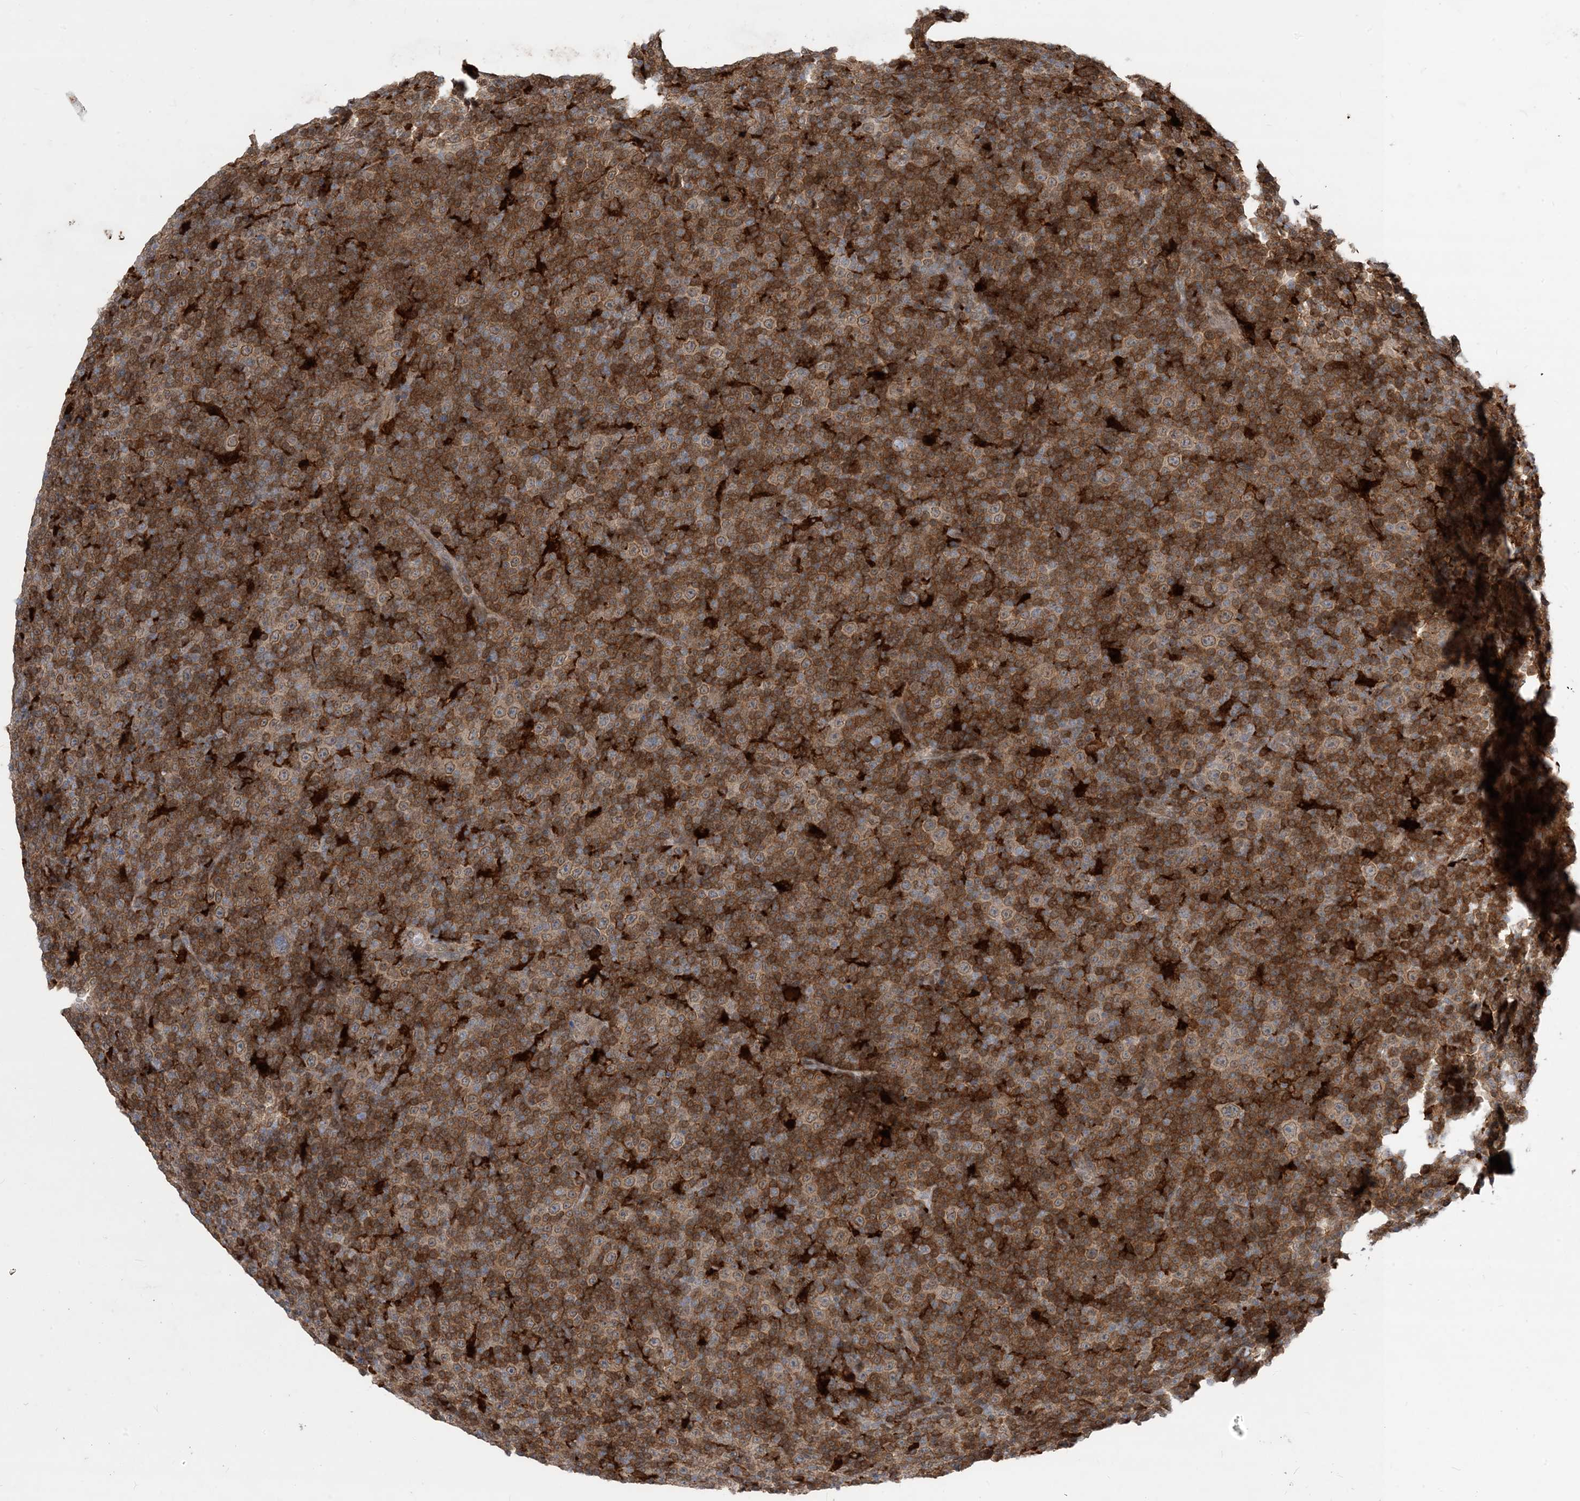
{"staining": {"intensity": "moderate", "quantity": ">75%", "location": "cytoplasmic/membranous"}, "tissue": "lymphoma", "cell_type": "Tumor cells", "image_type": "cancer", "snomed": [{"axis": "morphology", "description": "Malignant lymphoma, non-Hodgkin's type, Low grade"}, {"axis": "topography", "description": "Lymph node"}], "caption": "Protein staining shows moderate cytoplasmic/membranous positivity in about >75% of tumor cells in lymphoma. Immunohistochemistry (ihc) stains the protein of interest in brown and the nuclei are stained blue.", "gene": "NAGK", "patient": {"sex": "female", "age": 67}}